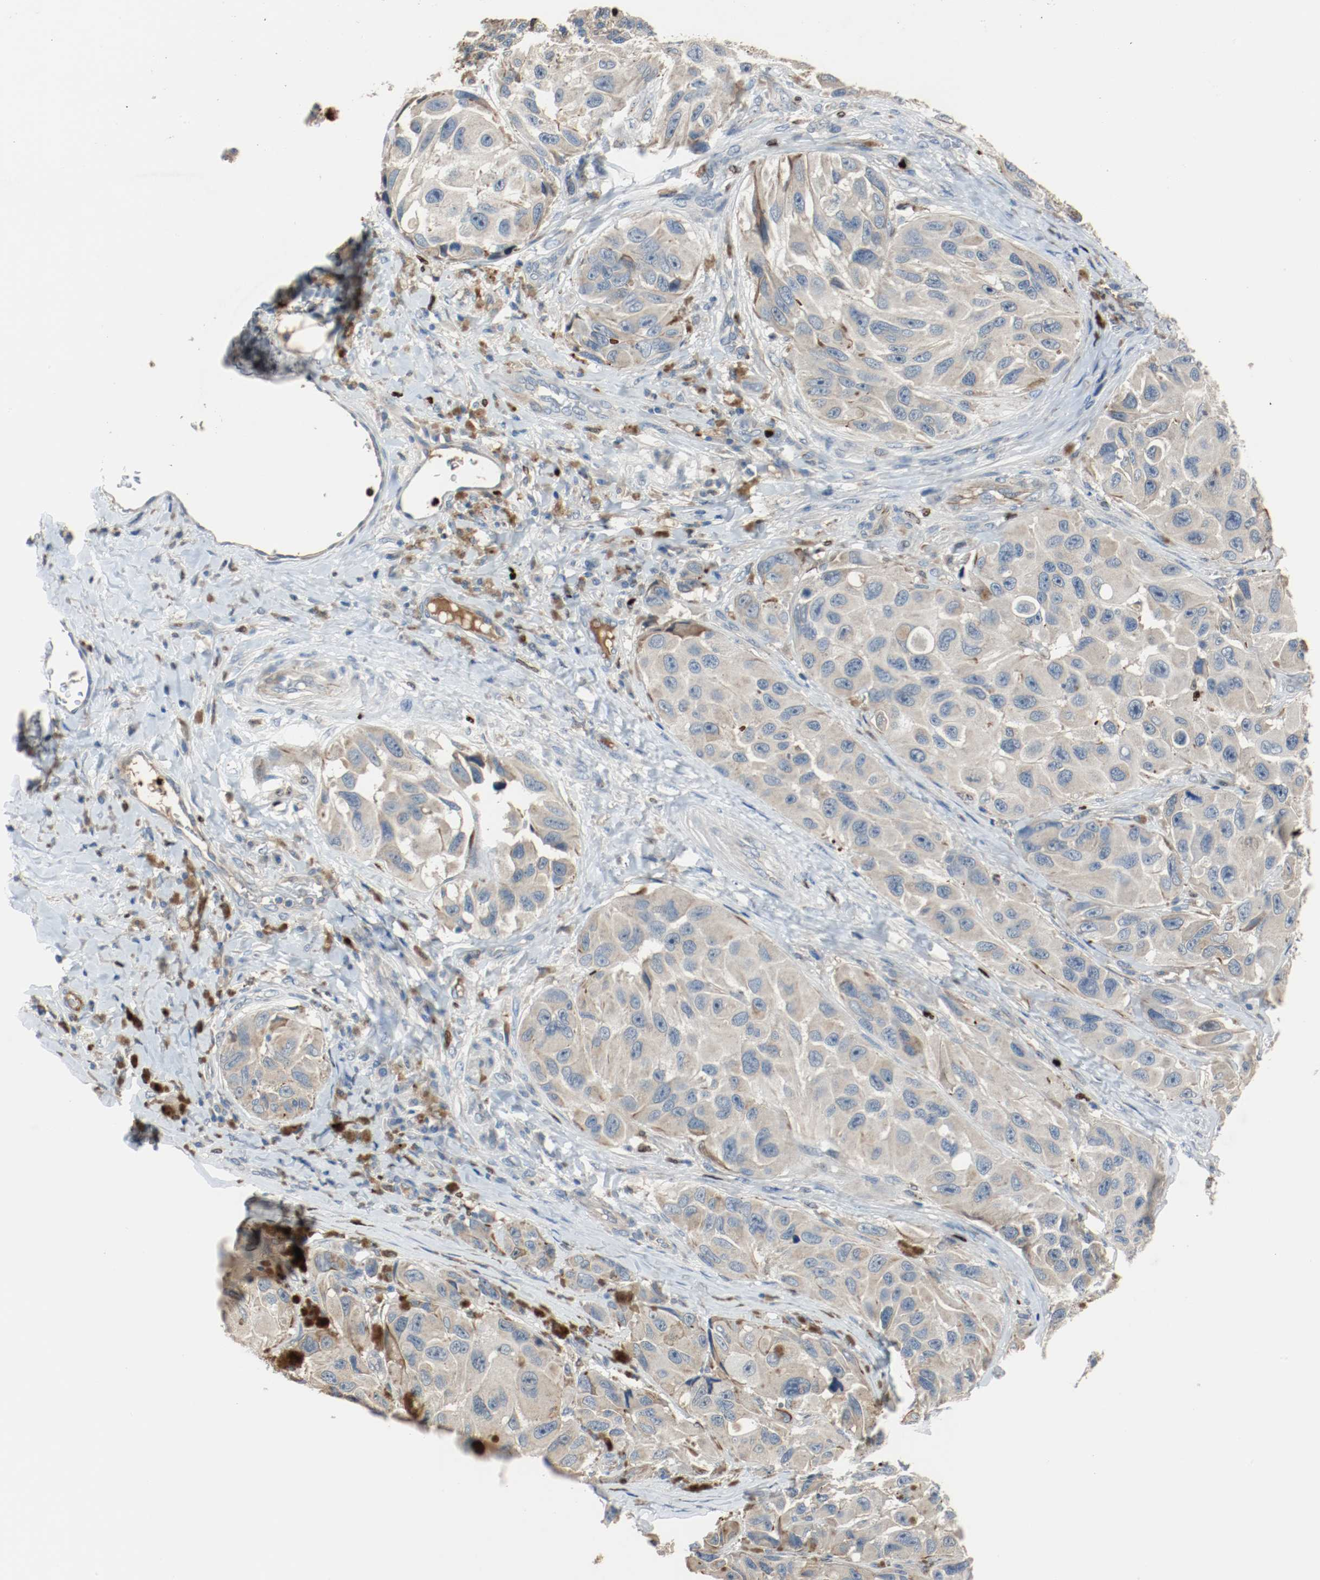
{"staining": {"intensity": "negative", "quantity": "none", "location": "none"}, "tissue": "melanoma", "cell_type": "Tumor cells", "image_type": "cancer", "snomed": [{"axis": "morphology", "description": "Malignant melanoma, NOS"}, {"axis": "topography", "description": "Skin"}], "caption": "The IHC photomicrograph has no significant staining in tumor cells of melanoma tissue.", "gene": "BLK", "patient": {"sex": "female", "age": 73}}